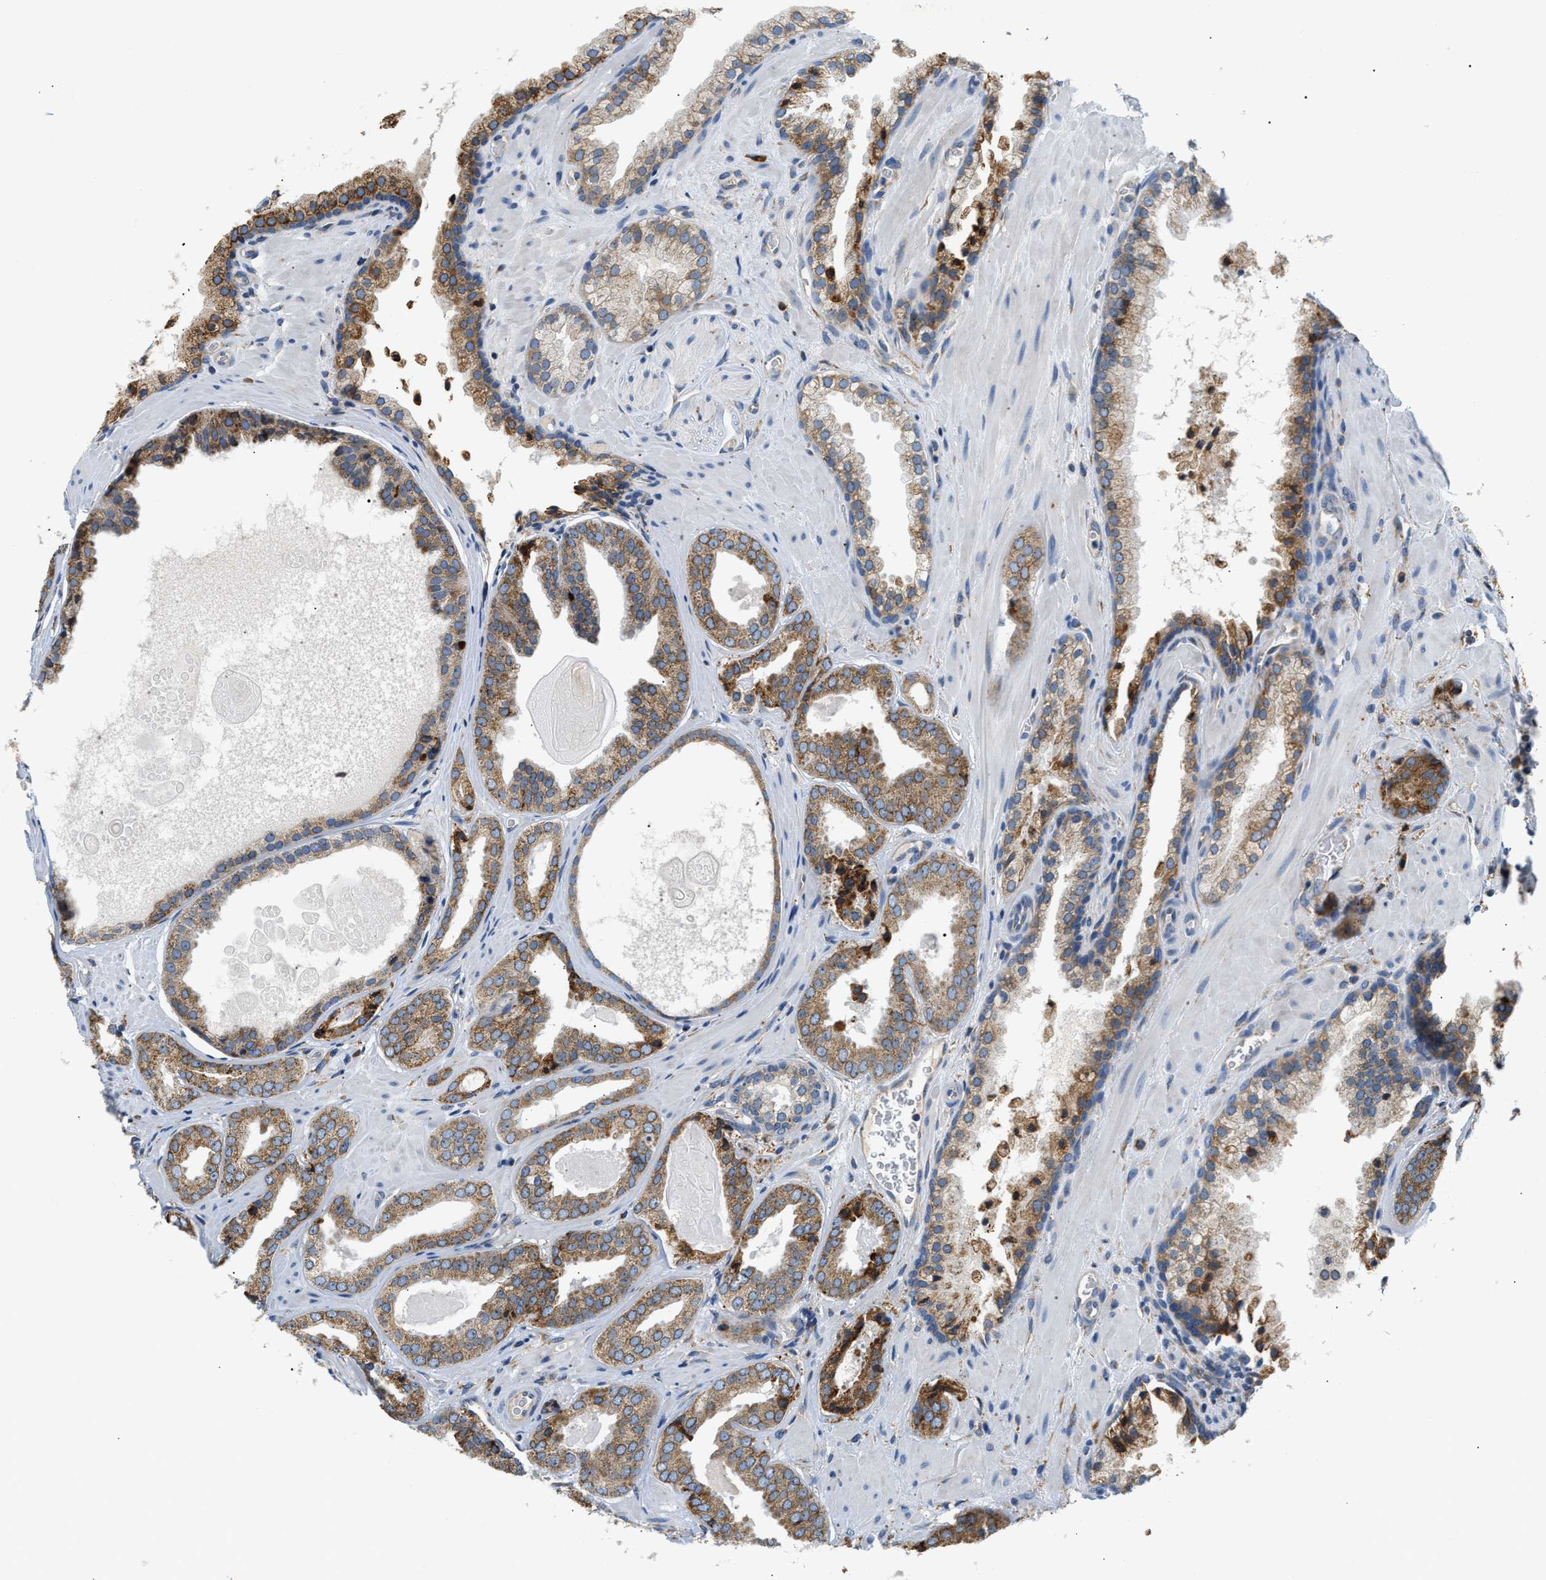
{"staining": {"intensity": "moderate", "quantity": ">75%", "location": "cytoplasmic/membranous"}, "tissue": "prostate cancer", "cell_type": "Tumor cells", "image_type": "cancer", "snomed": [{"axis": "morphology", "description": "Adenocarcinoma, Low grade"}, {"axis": "topography", "description": "Prostate"}], "caption": "Low-grade adenocarcinoma (prostate) stained for a protein (brown) demonstrates moderate cytoplasmic/membranous positive staining in about >75% of tumor cells.", "gene": "HDHD3", "patient": {"sex": "male", "age": 71}}